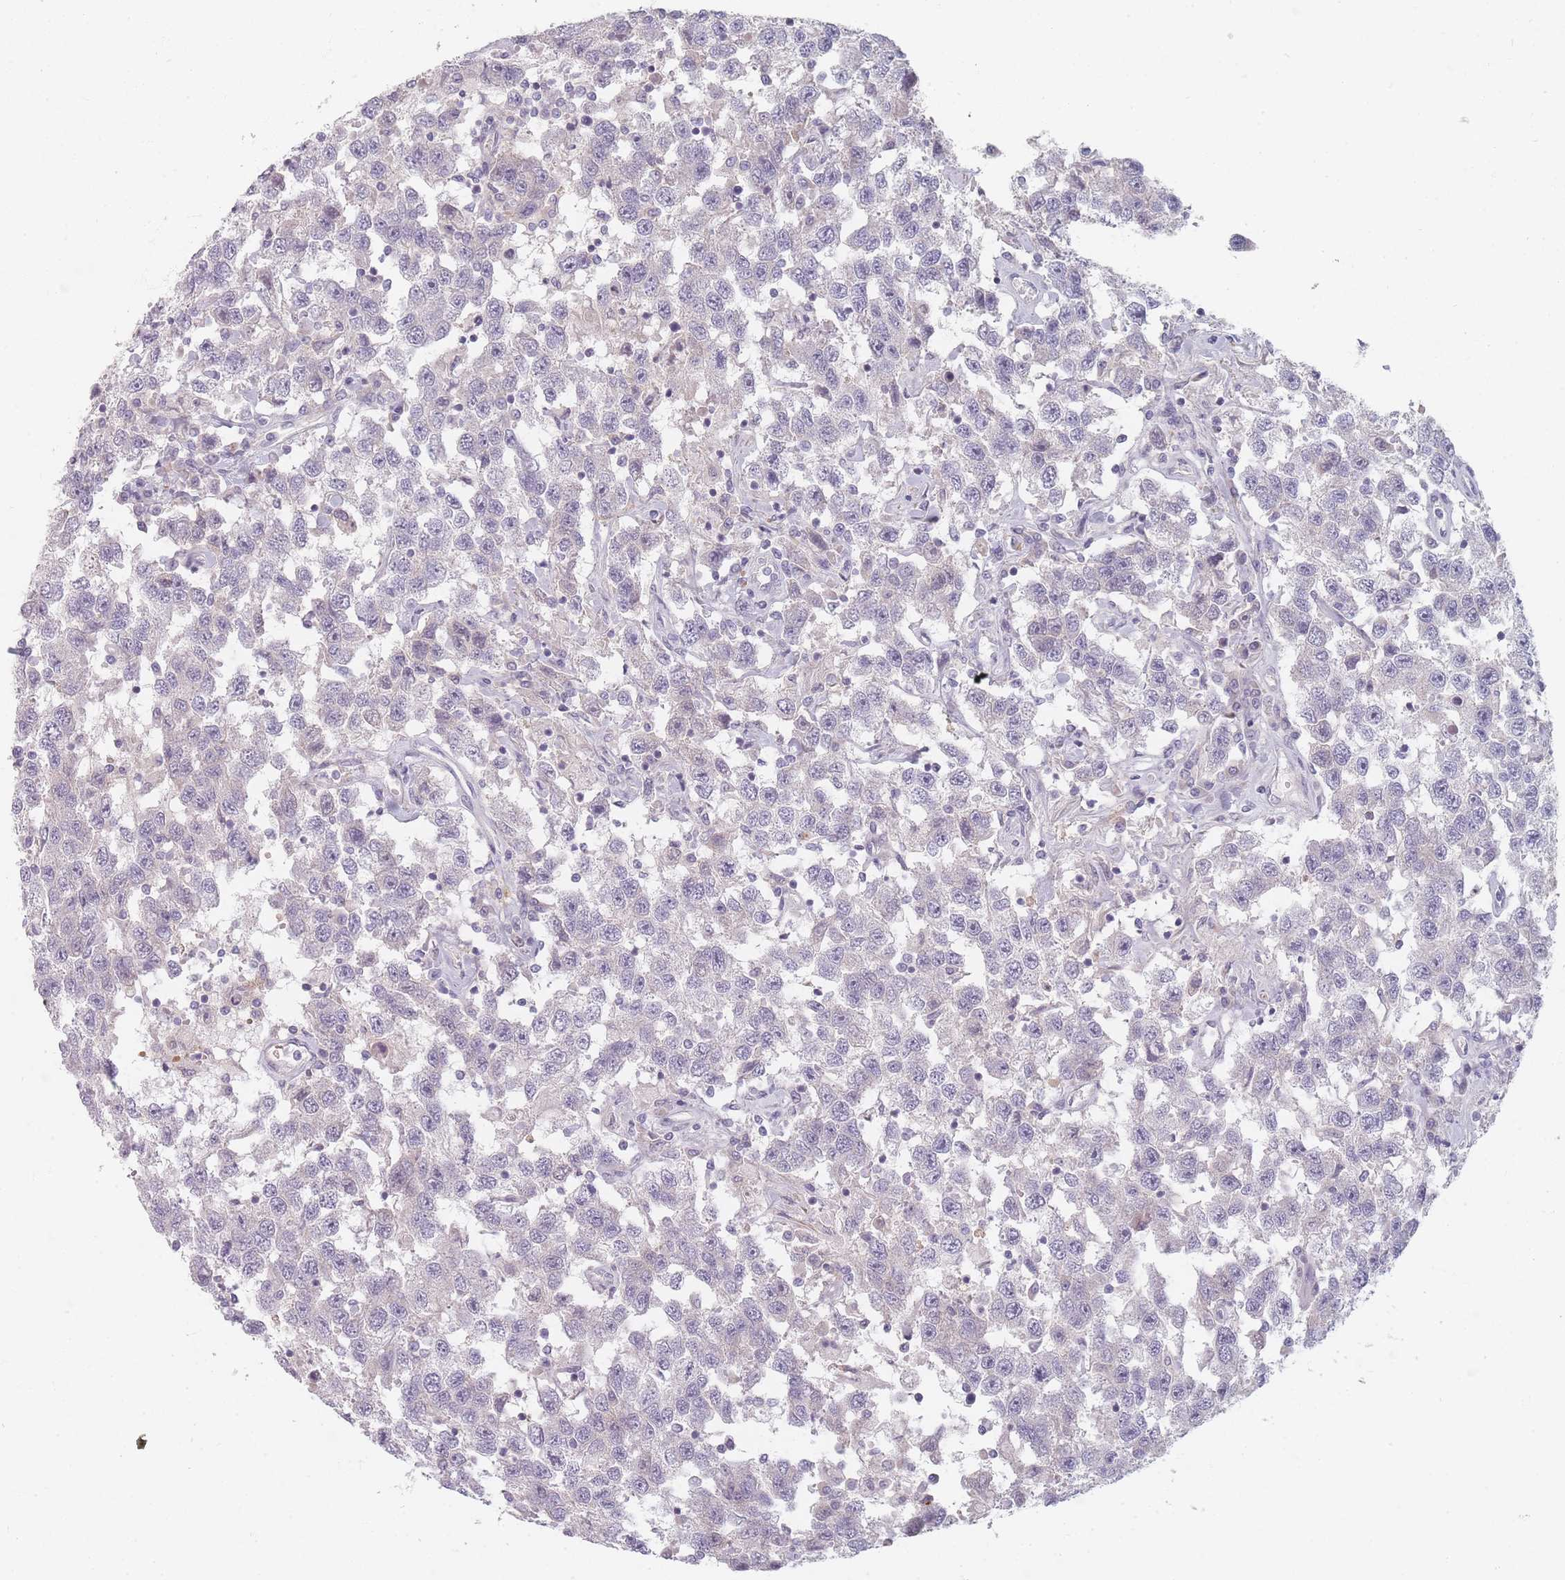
{"staining": {"intensity": "negative", "quantity": "none", "location": "none"}, "tissue": "testis cancer", "cell_type": "Tumor cells", "image_type": "cancer", "snomed": [{"axis": "morphology", "description": "Seminoma, NOS"}, {"axis": "topography", "description": "Testis"}], "caption": "IHC micrograph of neoplastic tissue: seminoma (testis) stained with DAB (3,3'-diaminobenzidine) shows no significant protein staining in tumor cells.", "gene": "TMOD1", "patient": {"sex": "male", "age": 41}}